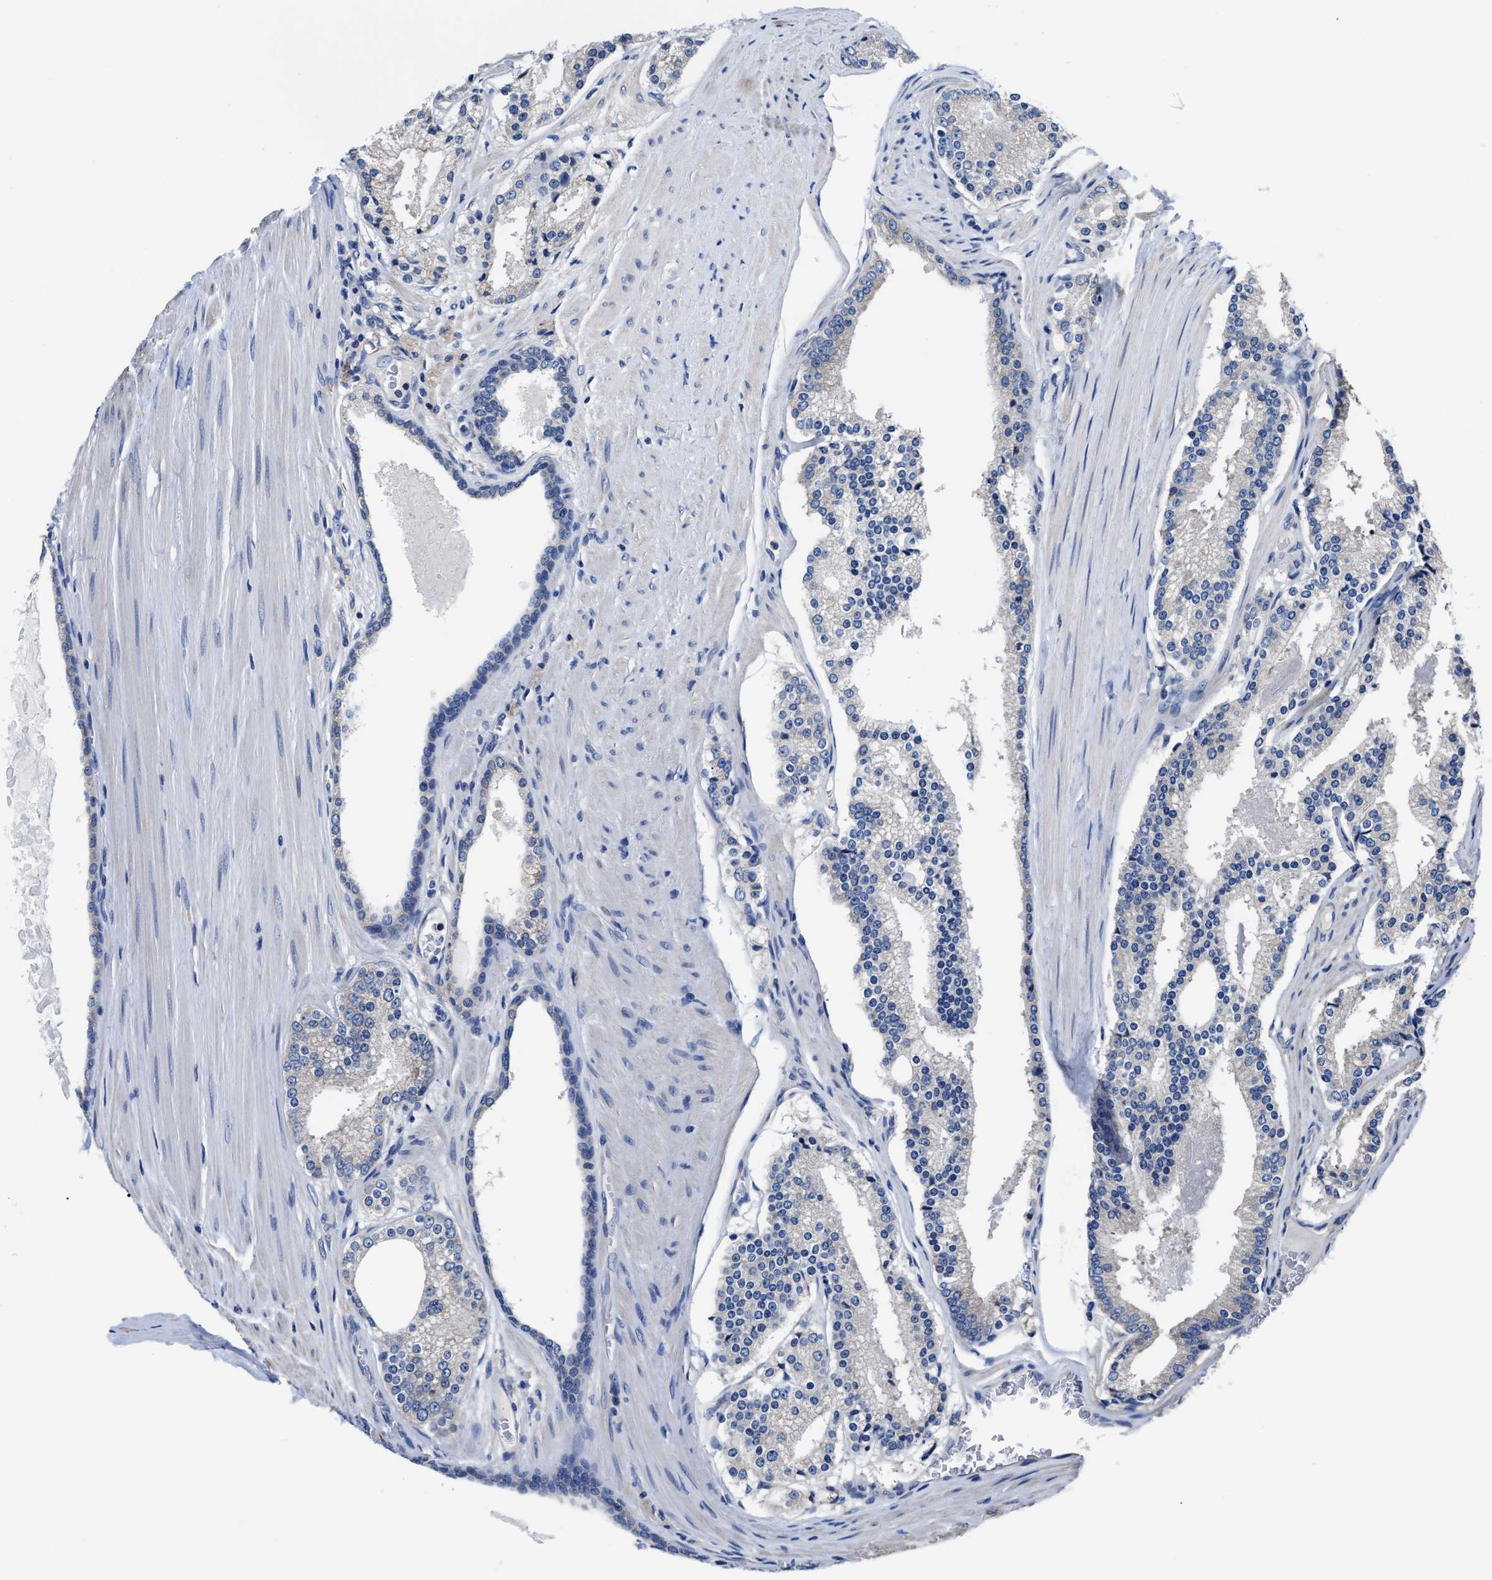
{"staining": {"intensity": "negative", "quantity": "none", "location": "none"}, "tissue": "prostate cancer", "cell_type": "Tumor cells", "image_type": "cancer", "snomed": [{"axis": "morphology", "description": "Adenocarcinoma, Low grade"}, {"axis": "topography", "description": "Prostate"}], "caption": "This is an immunohistochemistry (IHC) photomicrograph of prostate cancer (low-grade adenocarcinoma). There is no expression in tumor cells.", "gene": "SRPK2", "patient": {"sex": "male", "age": 70}}